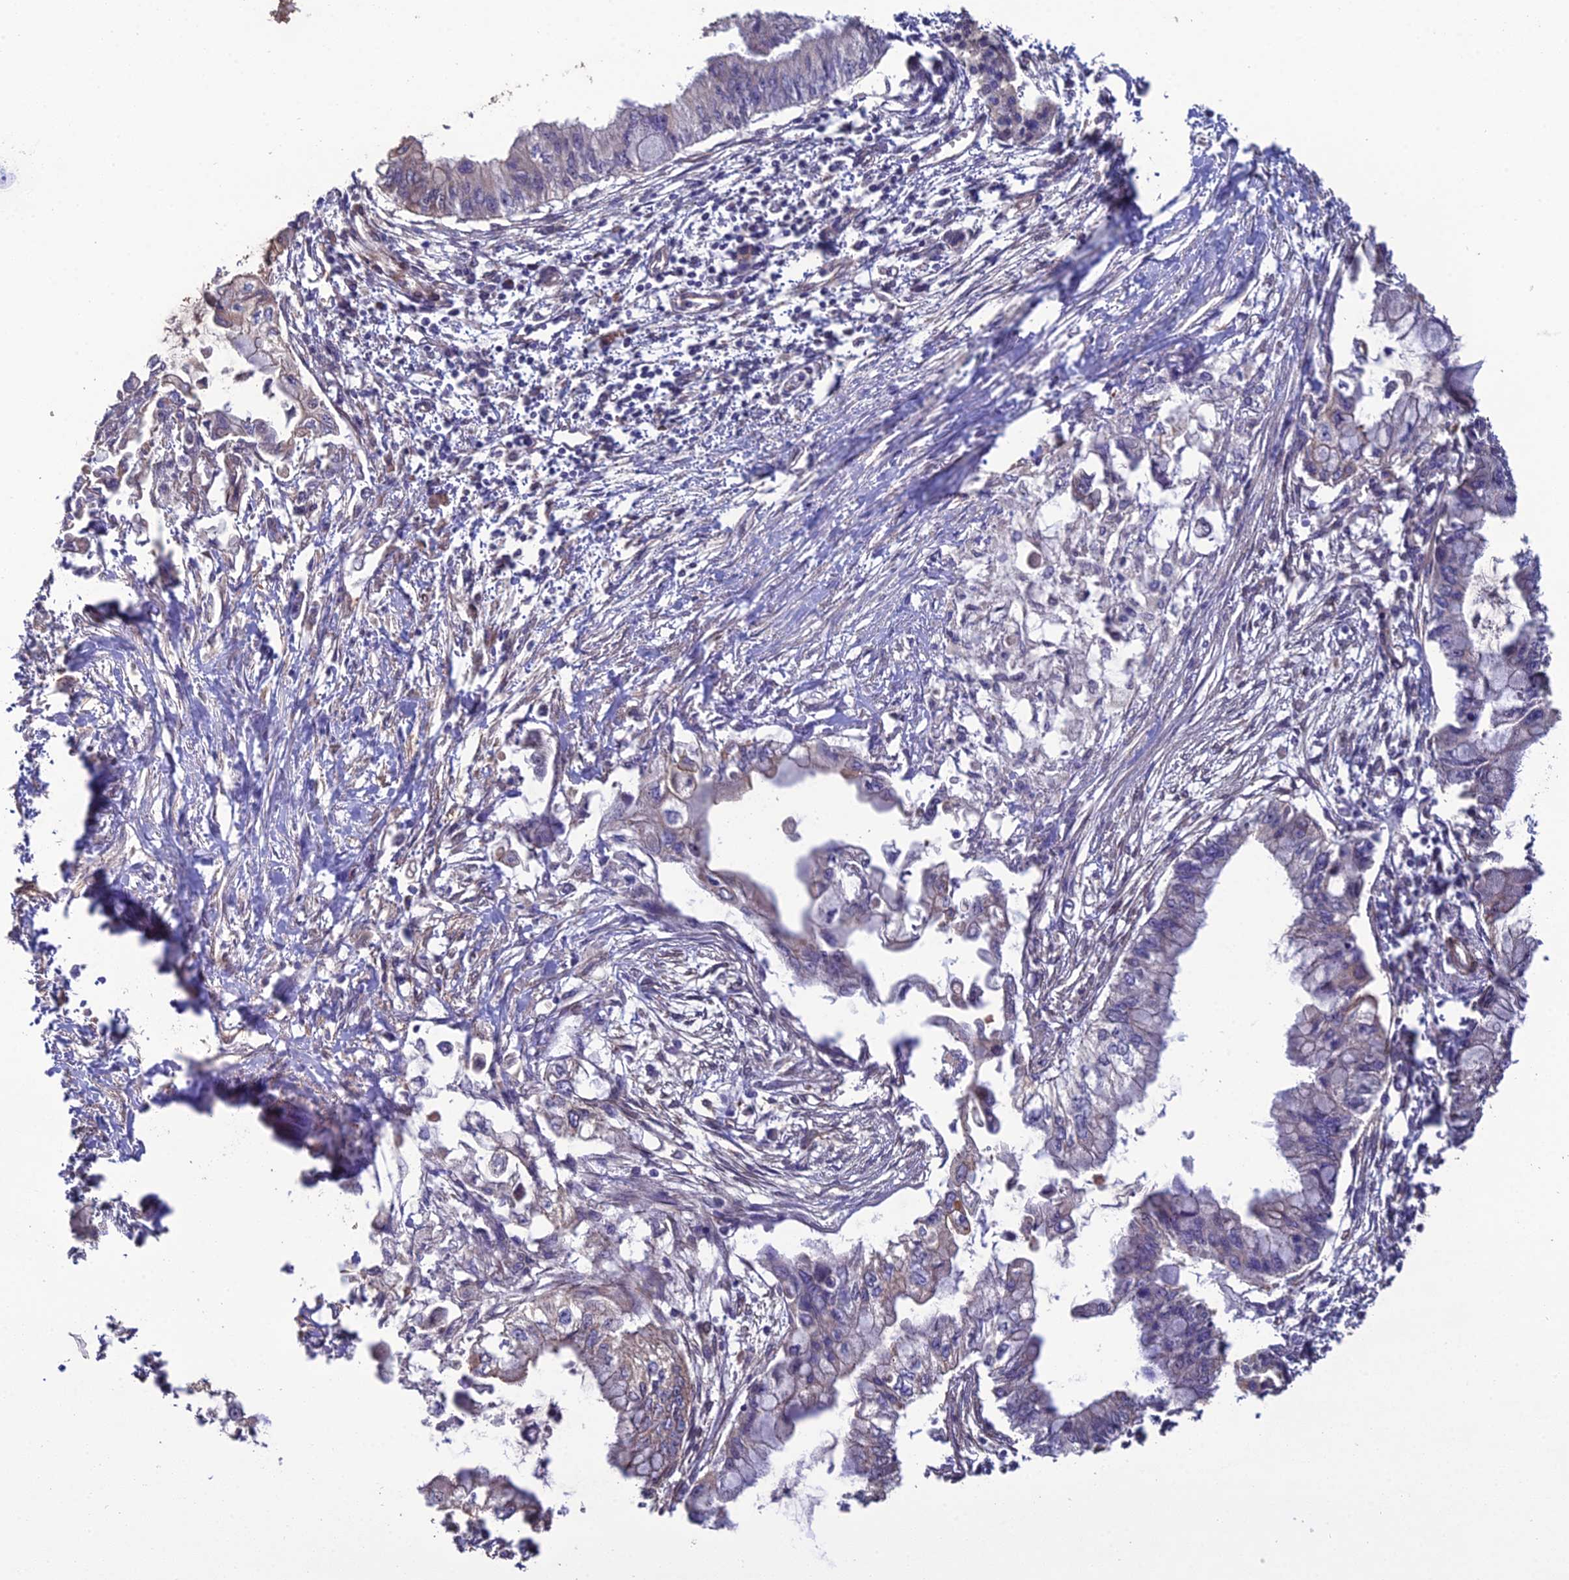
{"staining": {"intensity": "negative", "quantity": "none", "location": "none"}, "tissue": "pancreatic cancer", "cell_type": "Tumor cells", "image_type": "cancer", "snomed": [{"axis": "morphology", "description": "Adenocarcinoma, NOS"}, {"axis": "topography", "description": "Pancreas"}], "caption": "The image exhibits no significant positivity in tumor cells of pancreatic cancer (adenocarcinoma).", "gene": "ATP6V0A2", "patient": {"sex": "male", "age": 48}}